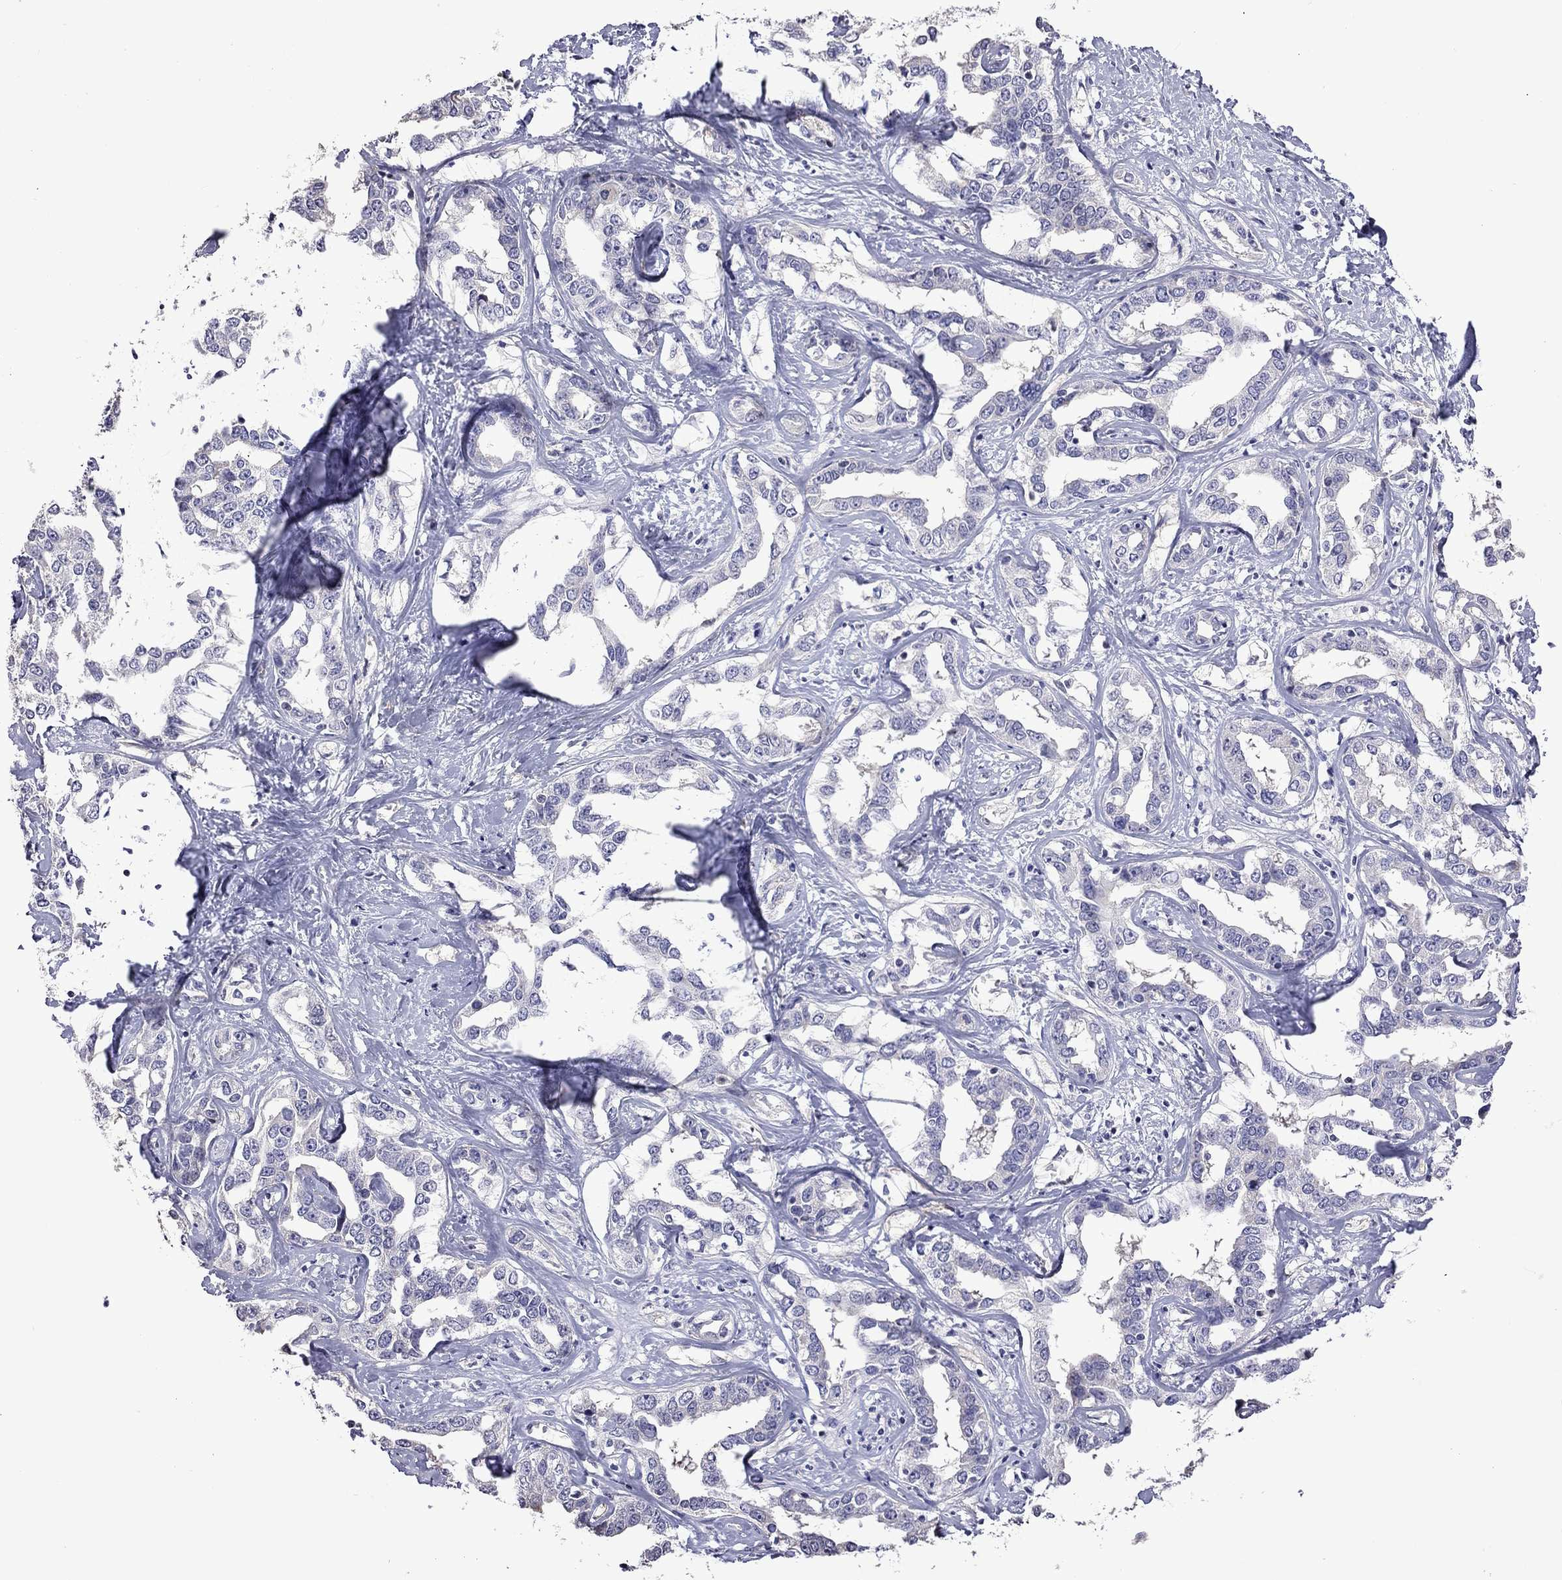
{"staining": {"intensity": "negative", "quantity": "none", "location": "none"}, "tissue": "liver cancer", "cell_type": "Tumor cells", "image_type": "cancer", "snomed": [{"axis": "morphology", "description": "Cholangiocarcinoma"}, {"axis": "topography", "description": "Liver"}], "caption": "This is a histopathology image of immunohistochemistry (IHC) staining of cholangiocarcinoma (liver), which shows no positivity in tumor cells.", "gene": "FEZ1", "patient": {"sex": "male", "age": 59}}